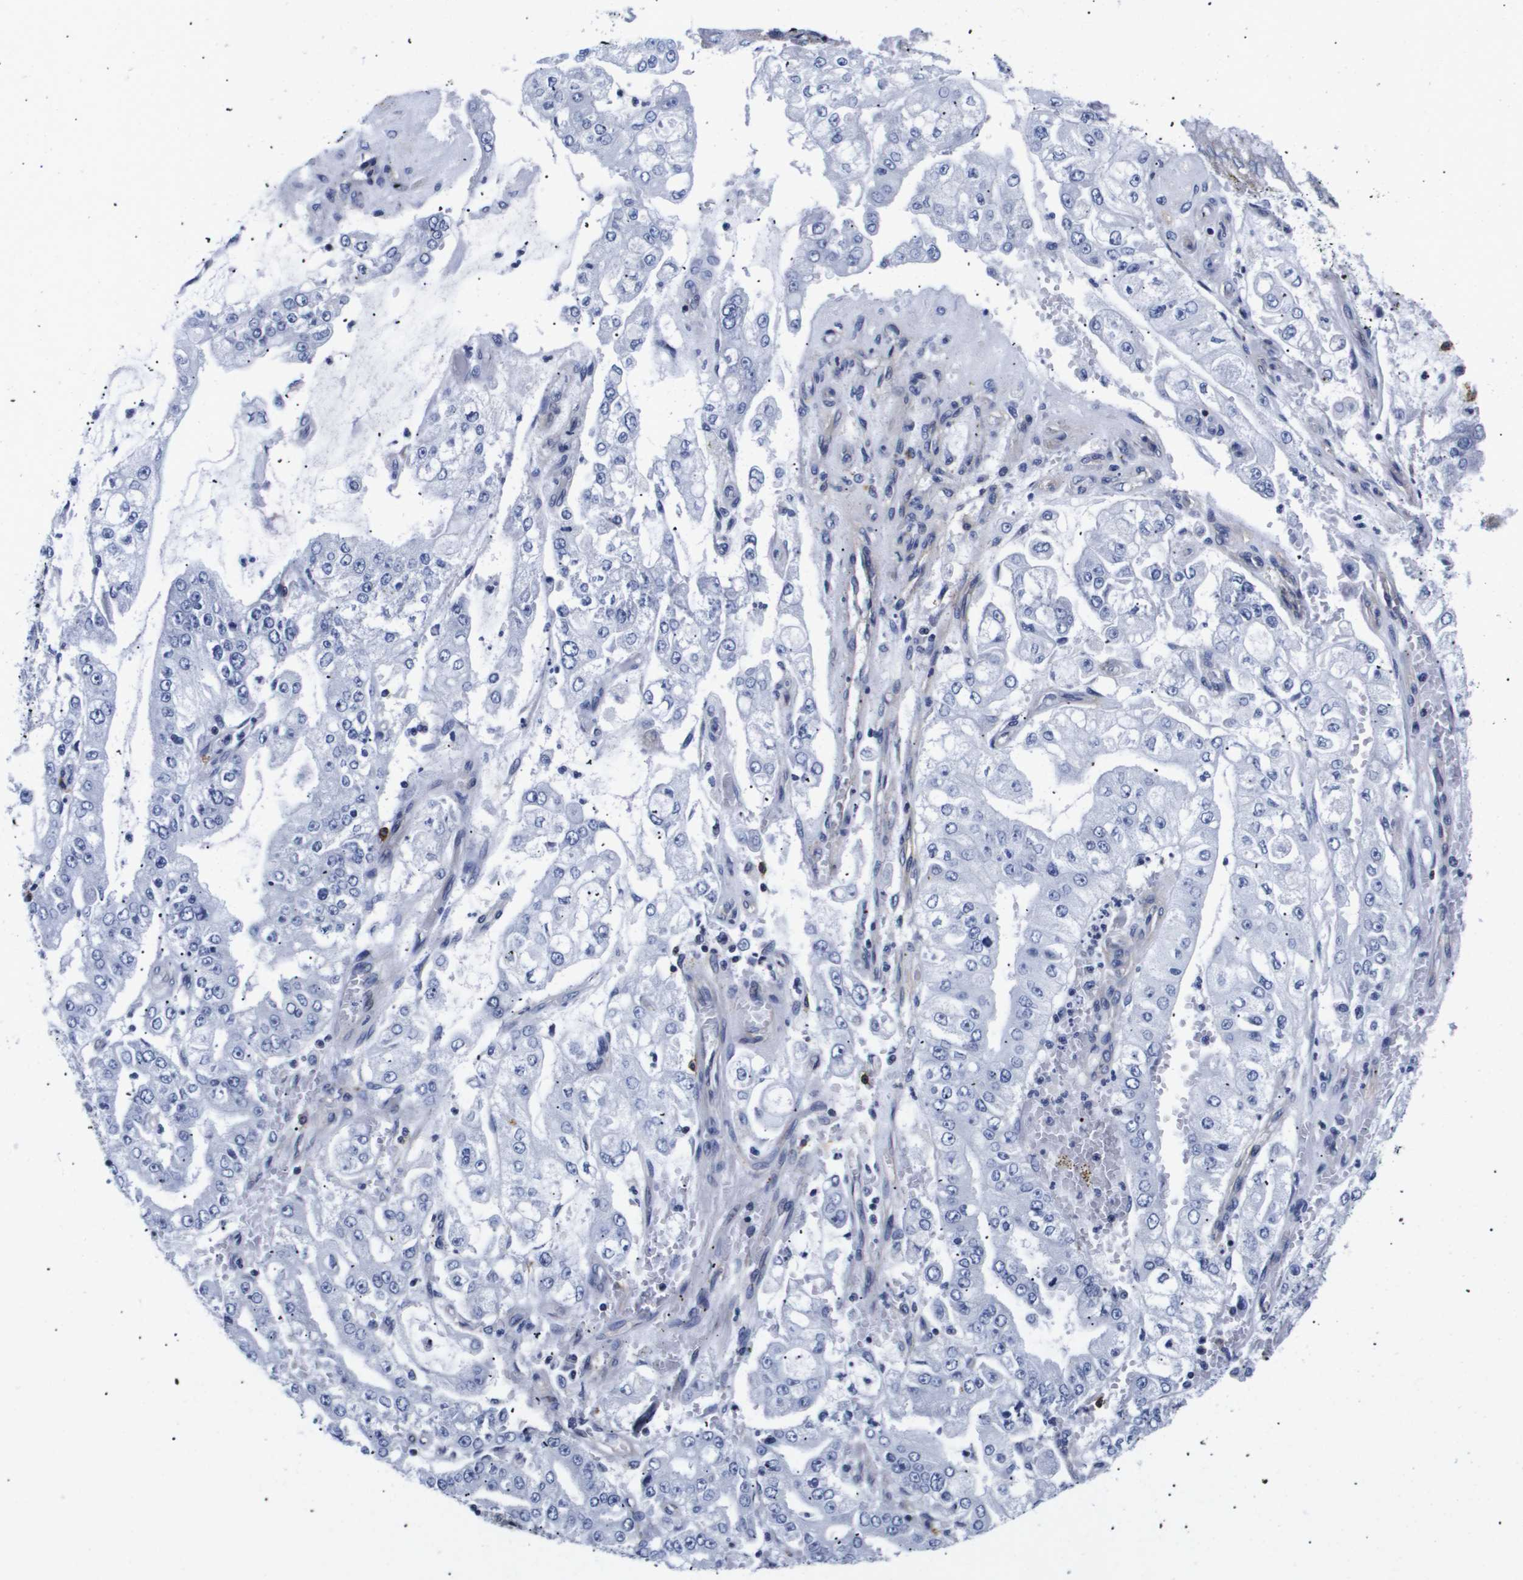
{"staining": {"intensity": "negative", "quantity": "none", "location": "none"}, "tissue": "stomach cancer", "cell_type": "Tumor cells", "image_type": "cancer", "snomed": [{"axis": "morphology", "description": "Adenocarcinoma, NOS"}, {"axis": "topography", "description": "Stomach"}], "caption": "Photomicrograph shows no significant protein expression in tumor cells of stomach cancer.", "gene": "SHD", "patient": {"sex": "male", "age": 76}}